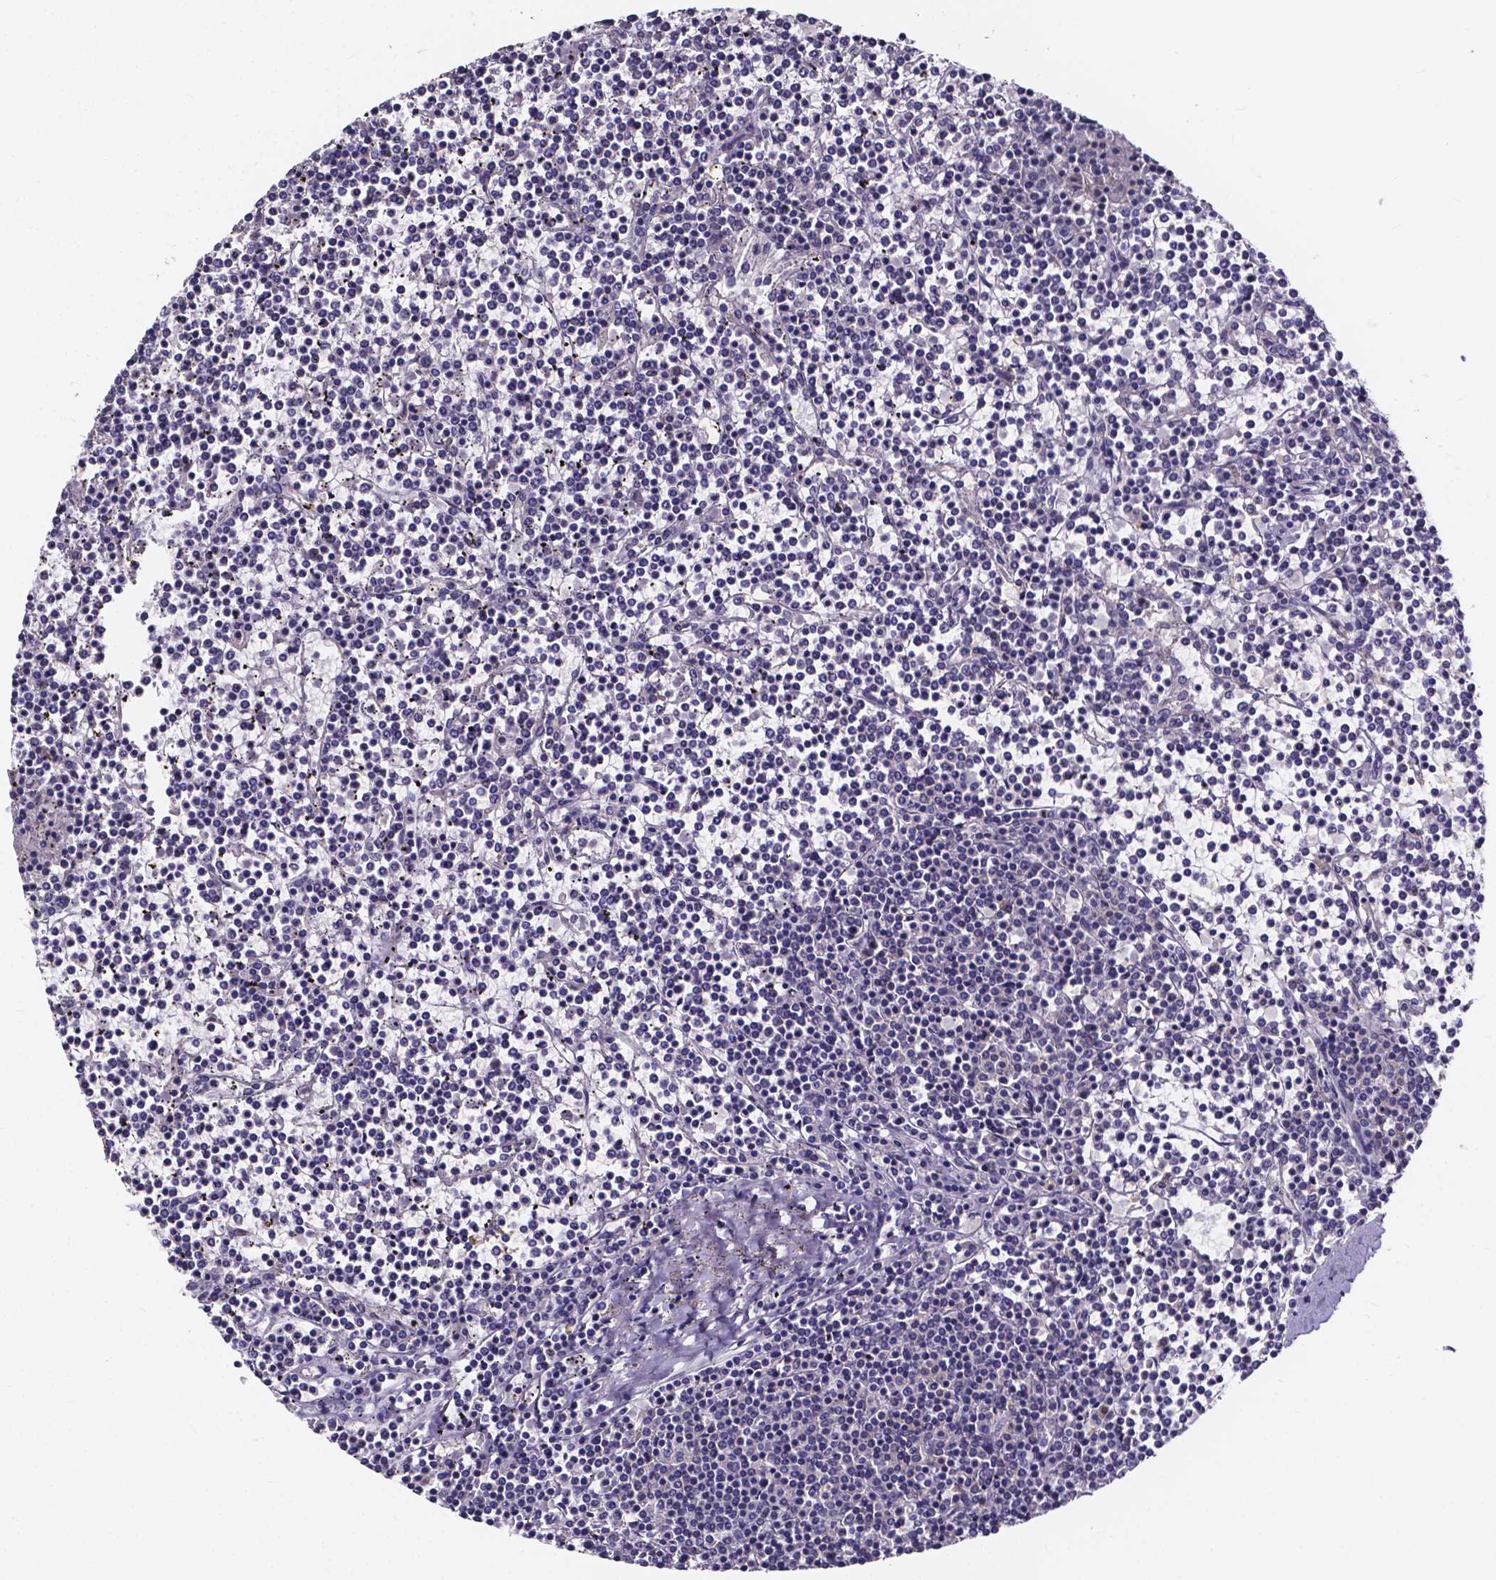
{"staining": {"intensity": "negative", "quantity": "none", "location": "none"}, "tissue": "lymphoma", "cell_type": "Tumor cells", "image_type": "cancer", "snomed": [{"axis": "morphology", "description": "Malignant lymphoma, non-Hodgkin's type, Low grade"}, {"axis": "topography", "description": "Spleen"}], "caption": "Lymphoma was stained to show a protein in brown. There is no significant staining in tumor cells.", "gene": "SPOCD1", "patient": {"sex": "female", "age": 19}}